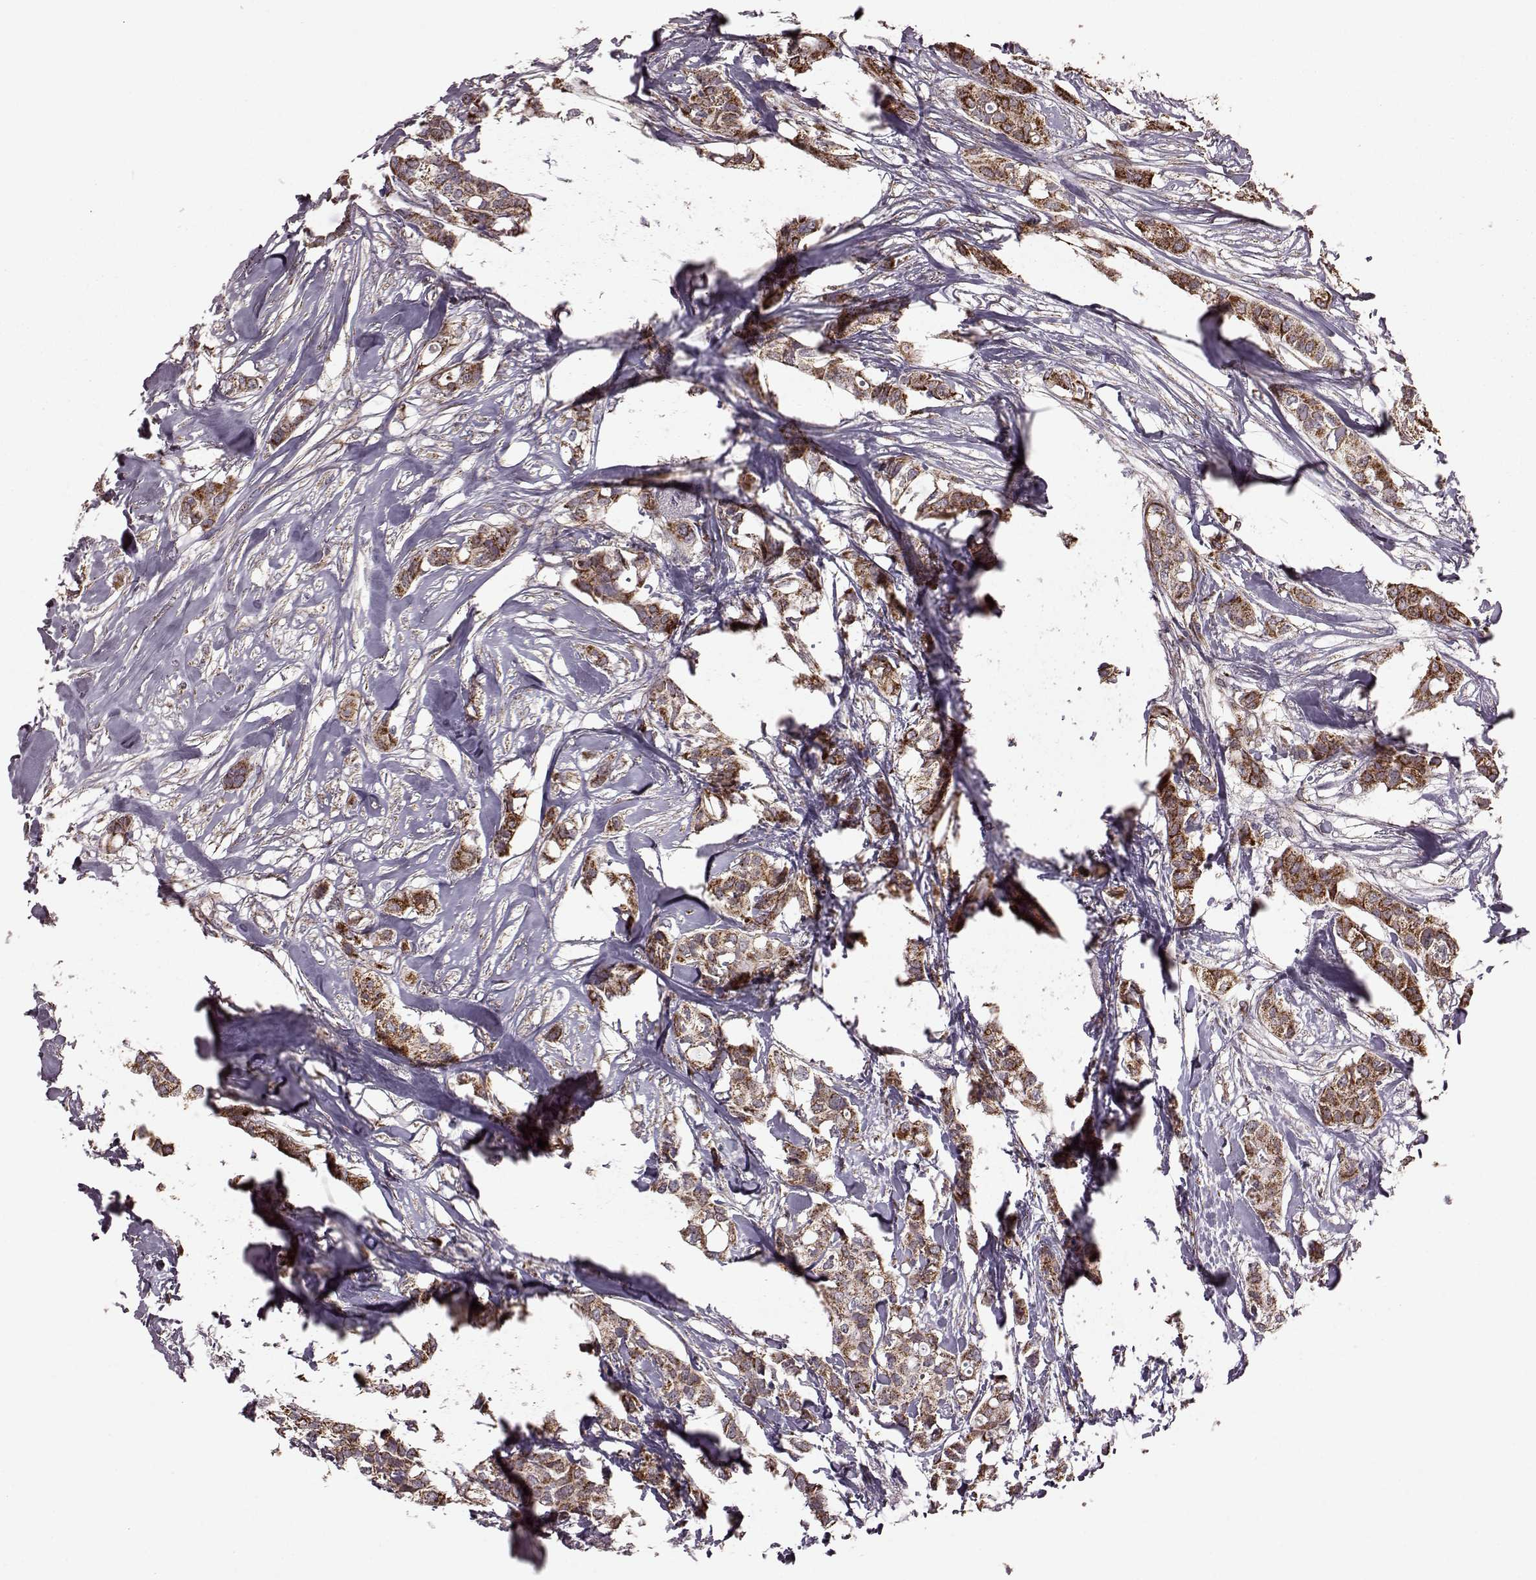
{"staining": {"intensity": "strong", "quantity": ">75%", "location": "cytoplasmic/membranous"}, "tissue": "breast cancer", "cell_type": "Tumor cells", "image_type": "cancer", "snomed": [{"axis": "morphology", "description": "Duct carcinoma"}, {"axis": "topography", "description": "Breast"}], "caption": "Immunohistochemical staining of breast cancer (intraductal carcinoma) reveals strong cytoplasmic/membranous protein positivity in about >75% of tumor cells.", "gene": "PUDP", "patient": {"sex": "female", "age": 62}}